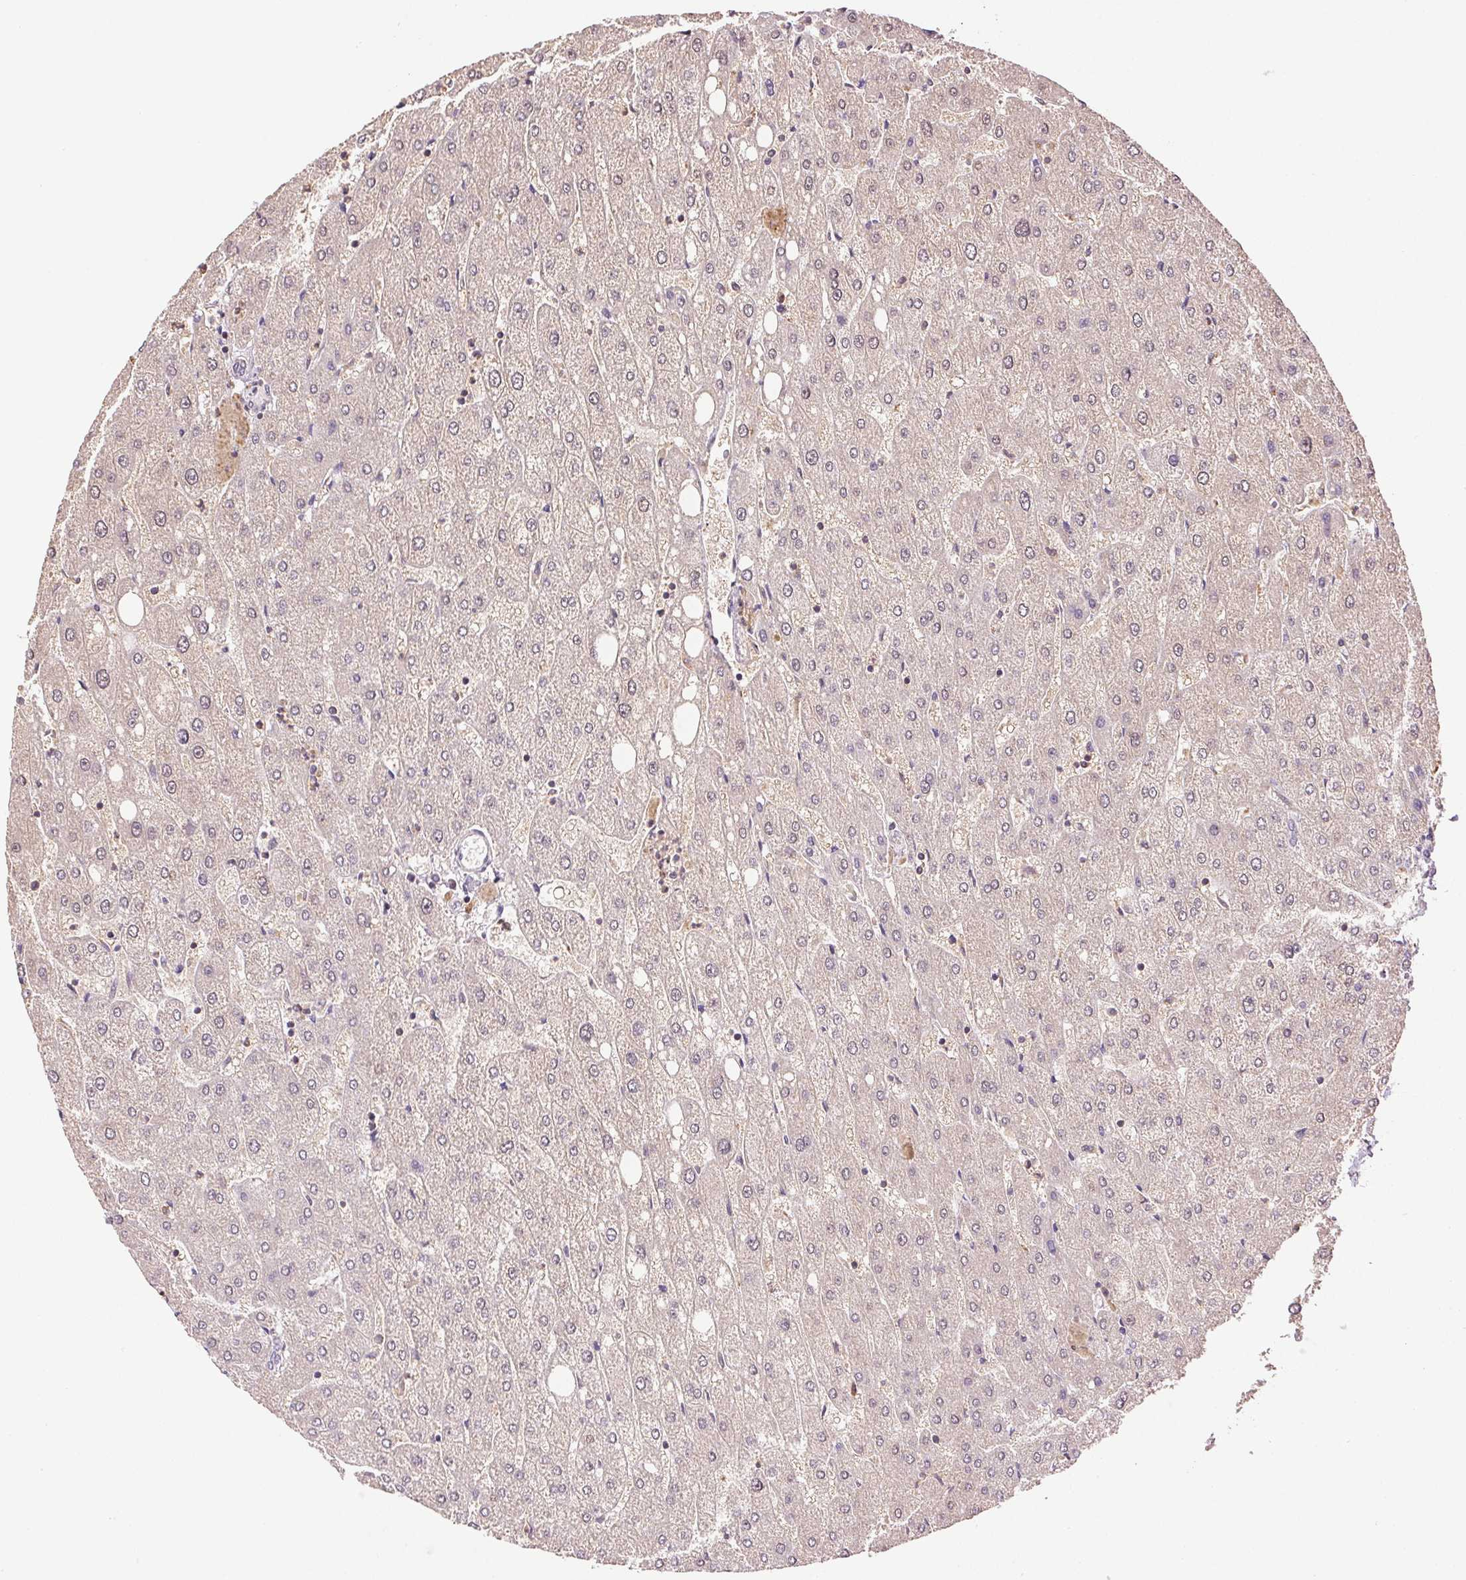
{"staining": {"intensity": "weak", "quantity": "<25%", "location": "cytoplasmic/membranous"}, "tissue": "liver", "cell_type": "Cholangiocytes", "image_type": "normal", "snomed": [{"axis": "morphology", "description": "Normal tissue, NOS"}, {"axis": "topography", "description": "Liver"}], "caption": "IHC image of benign liver: human liver stained with DAB reveals no significant protein expression in cholangiocytes. Brightfield microscopy of immunohistochemistry stained with DAB (3,3'-diaminobenzidine) (brown) and hematoxylin (blue), captured at high magnification.", "gene": "TMEM253", "patient": {"sex": "male", "age": 67}}